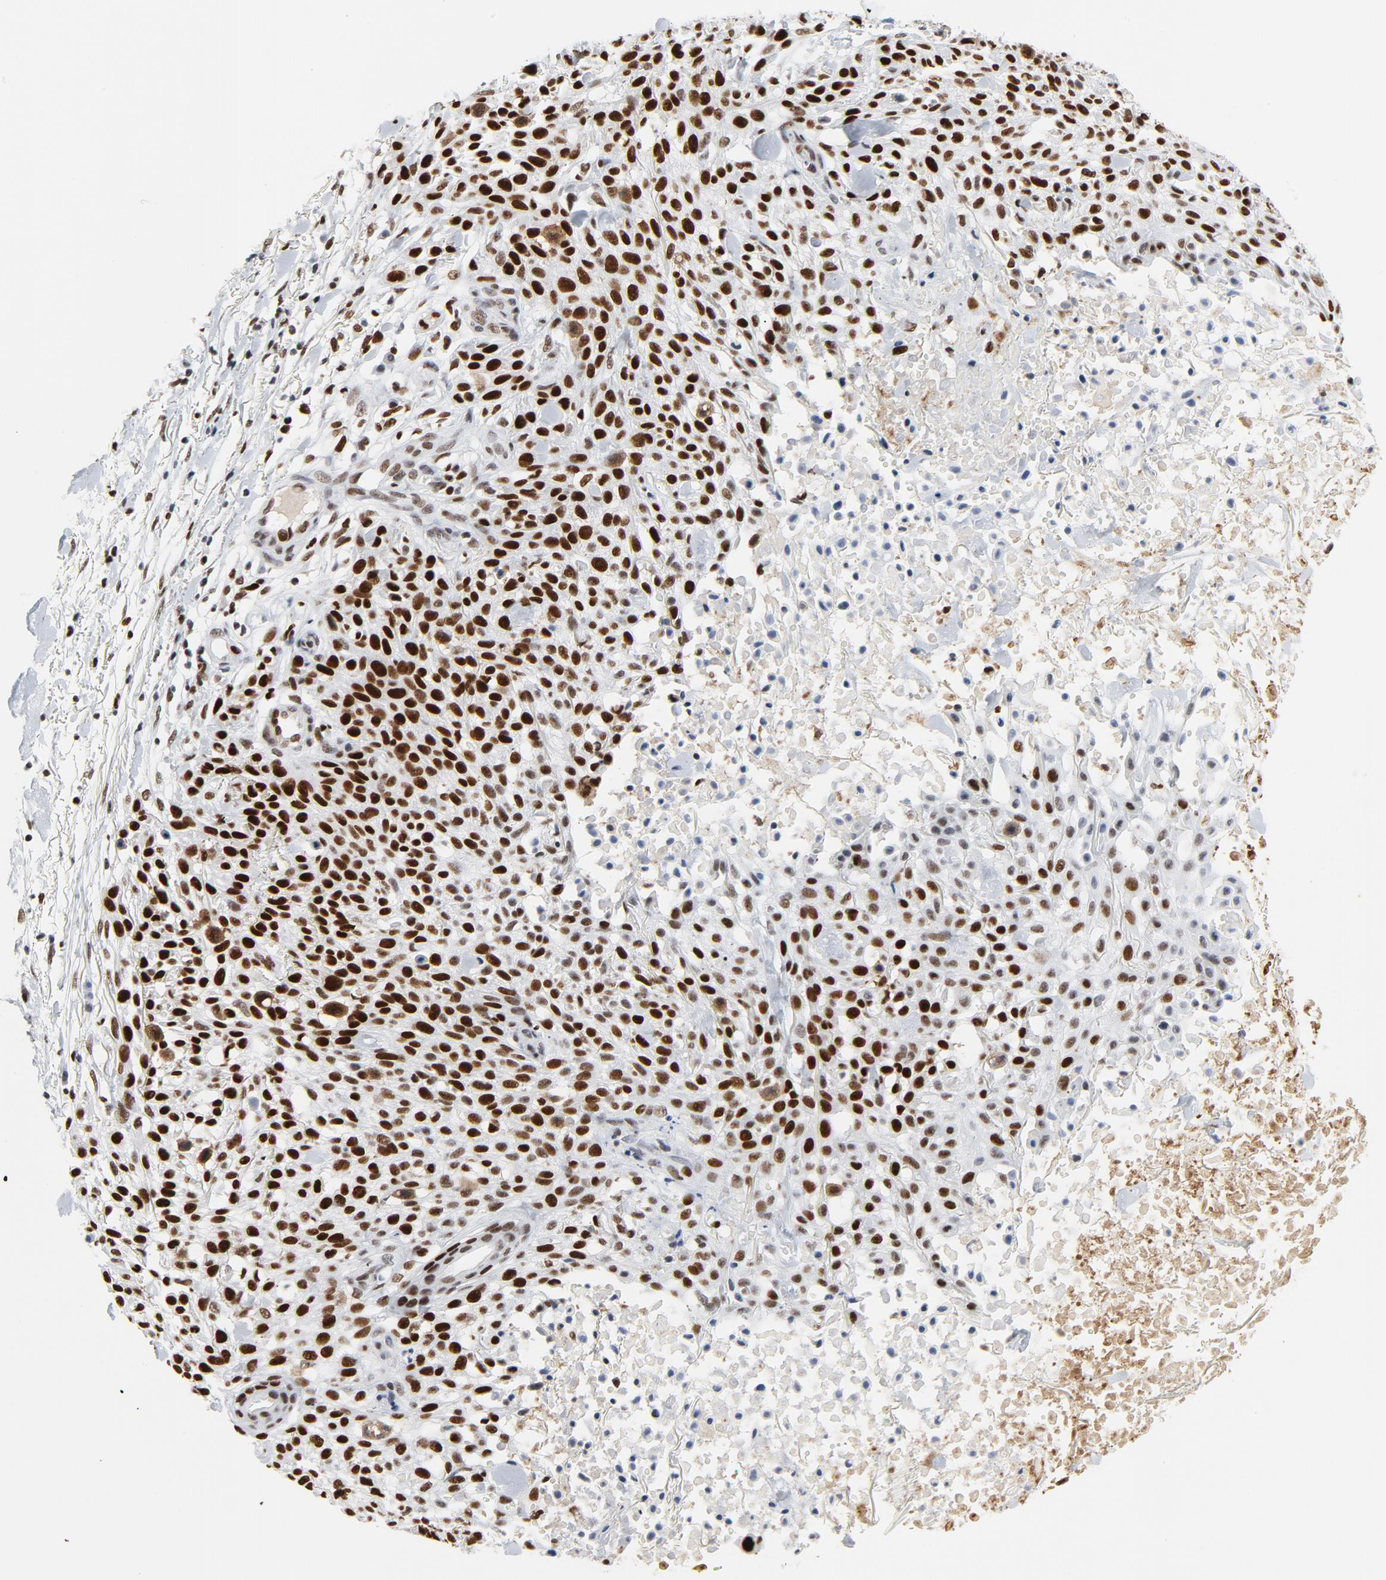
{"staining": {"intensity": "strong", "quantity": ">75%", "location": "nuclear"}, "tissue": "skin cancer", "cell_type": "Tumor cells", "image_type": "cancer", "snomed": [{"axis": "morphology", "description": "Squamous cell carcinoma, NOS"}, {"axis": "topography", "description": "Skin"}], "caption": "This is an image of immunohistochemistry staining of squamous cell carcinoma (skin), which shows strong positivity in the nuclear of tumor cells.", "gene": "POLD1", "patient": {"sex": "female", "age": 42}}